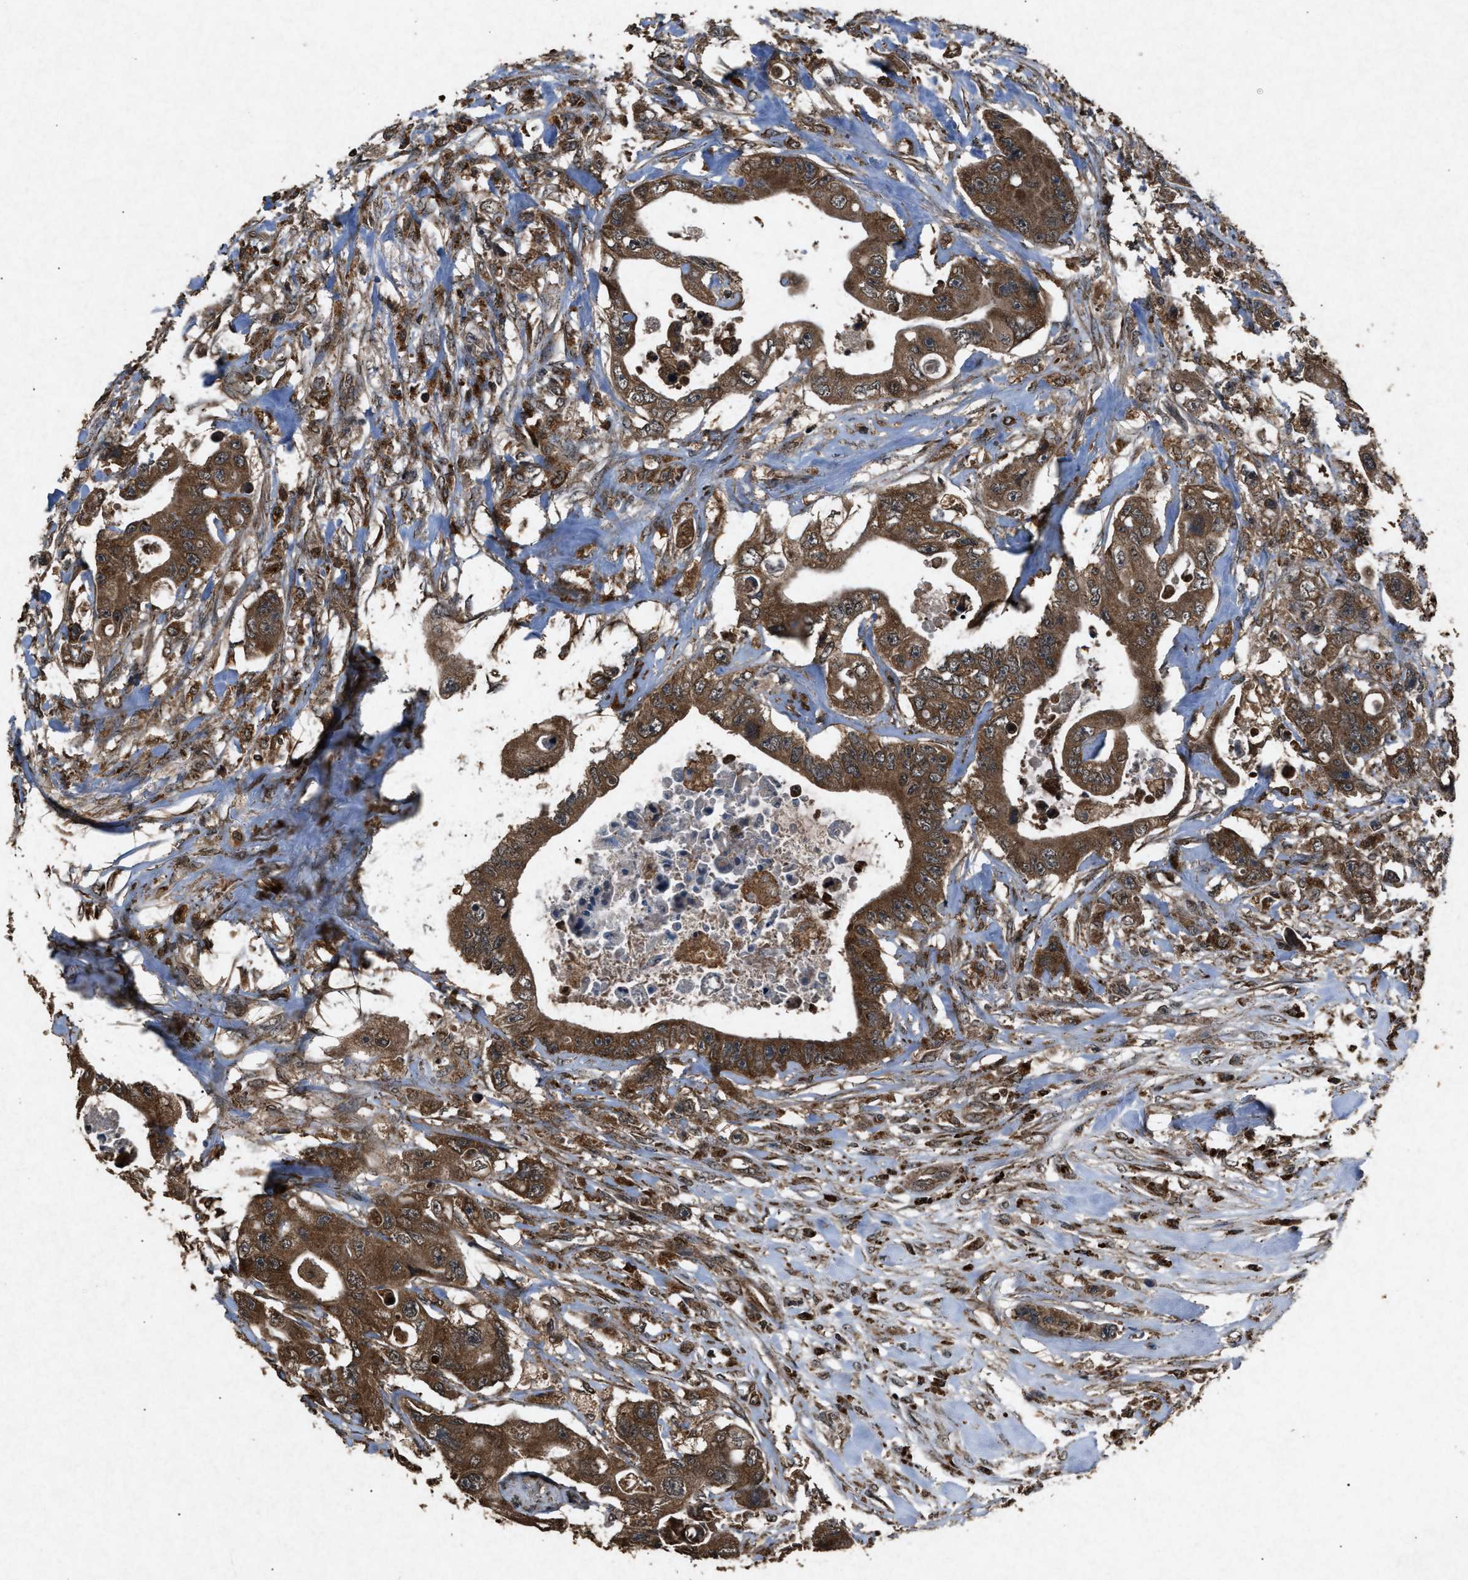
{"staining": {"intensity": "strong", "quantity": ">75%", "location": "cytoplasmic/membranous"}, "tissue": "colorectal cancer", "cell_type": "Tumor cells", "image_type": "cancer", "snomed": [{"axis": "morphology", "description": "Adenocarcinoma, NOS"}, {"axis": "topography", "description": "Colon"}], "caption": "The immunohistochemical stain labels strong cytoplasmic/membranous expression in tumor cells of colorectal cancer tissue.", "gene": "OAS1", "patient": {"sex": "female", "age": 46}}